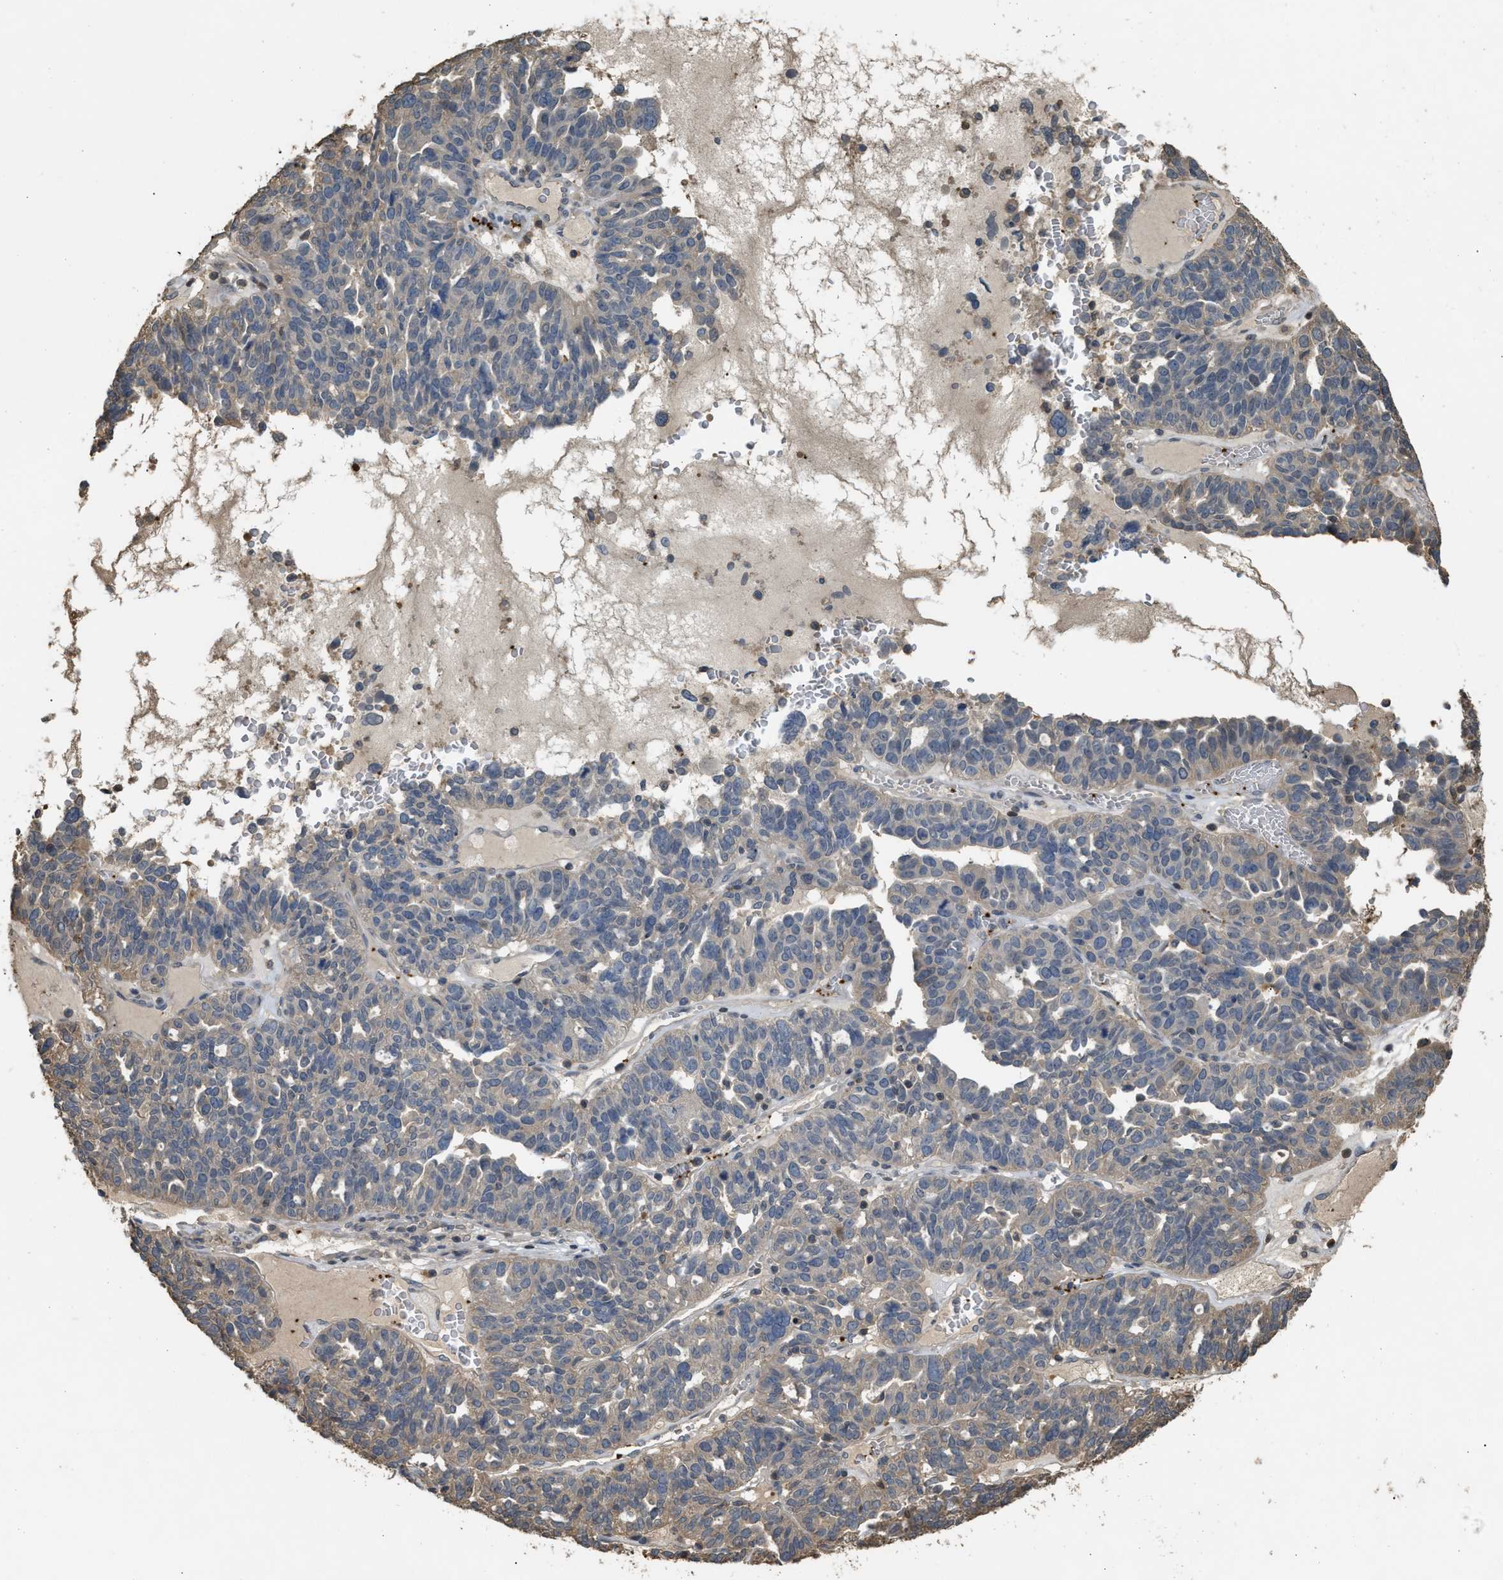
{"staining": {"intensity": "weak", "quantity": "25%-75%", "location": "cytoplasmic/membranous"}, "tissue": "ovarian cancer", "cell_type": "Tumor cells", "image_type": "cancer", "snomed": [{"axis": "morphology", "description": "Cystadenocarcinoma, serous, NOS"}, {"axis": "topography", "description": "Ovary"}], "caption": "DAB immunohistochemical staining of ovarian cancer (serous cystadenocarcinoma) displays weak cytoplasmic/membranous protein expression in about 25%-75% of tumor cells.", "gene": "ARHGDIA", "patient": {"sex": "female", "age": 59}}